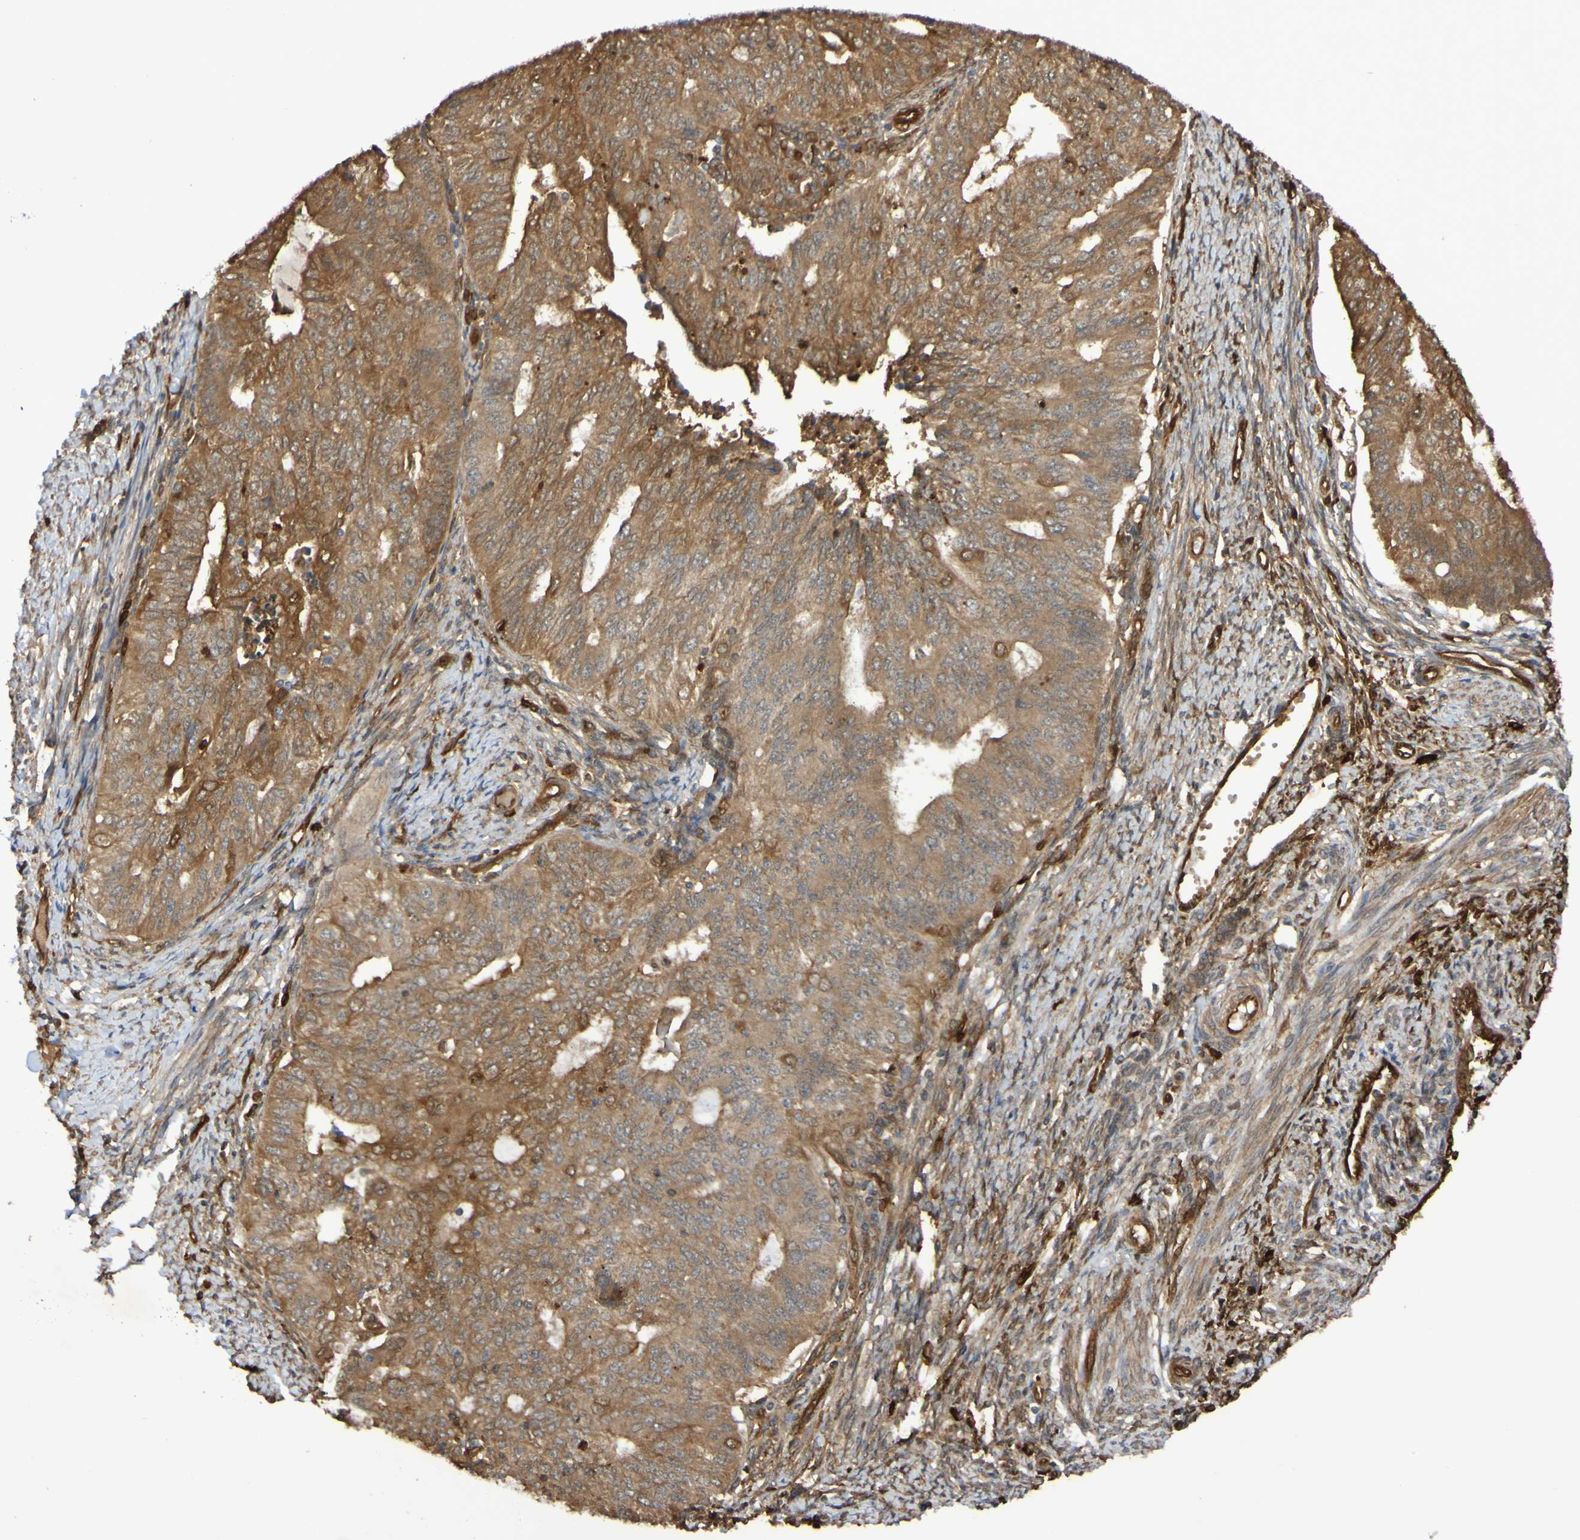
{"staining": {"intensity": "moderate", "quantity": ">75%", "location": "cytoplasmic/membranous,nuclear"}, "tissue": "endometrial cancer", "cell_type": "Tumor cells", "image_type": "cancer", "snomed": [{"axis": "morphology", "description": "Adenocarcinoma, NOS"}, {"axis": "topography", "description": "Endometrium"}], "caption": "An IHC histopathology image of tumor tissue is shown. Protein staining in brown labels moderate cytoplasmic/membranous and nuclear positivity in endometrial cancer within tumor cells.", "gene": "SERPINB6", "patient": {"sex": "female", "age": 32}}